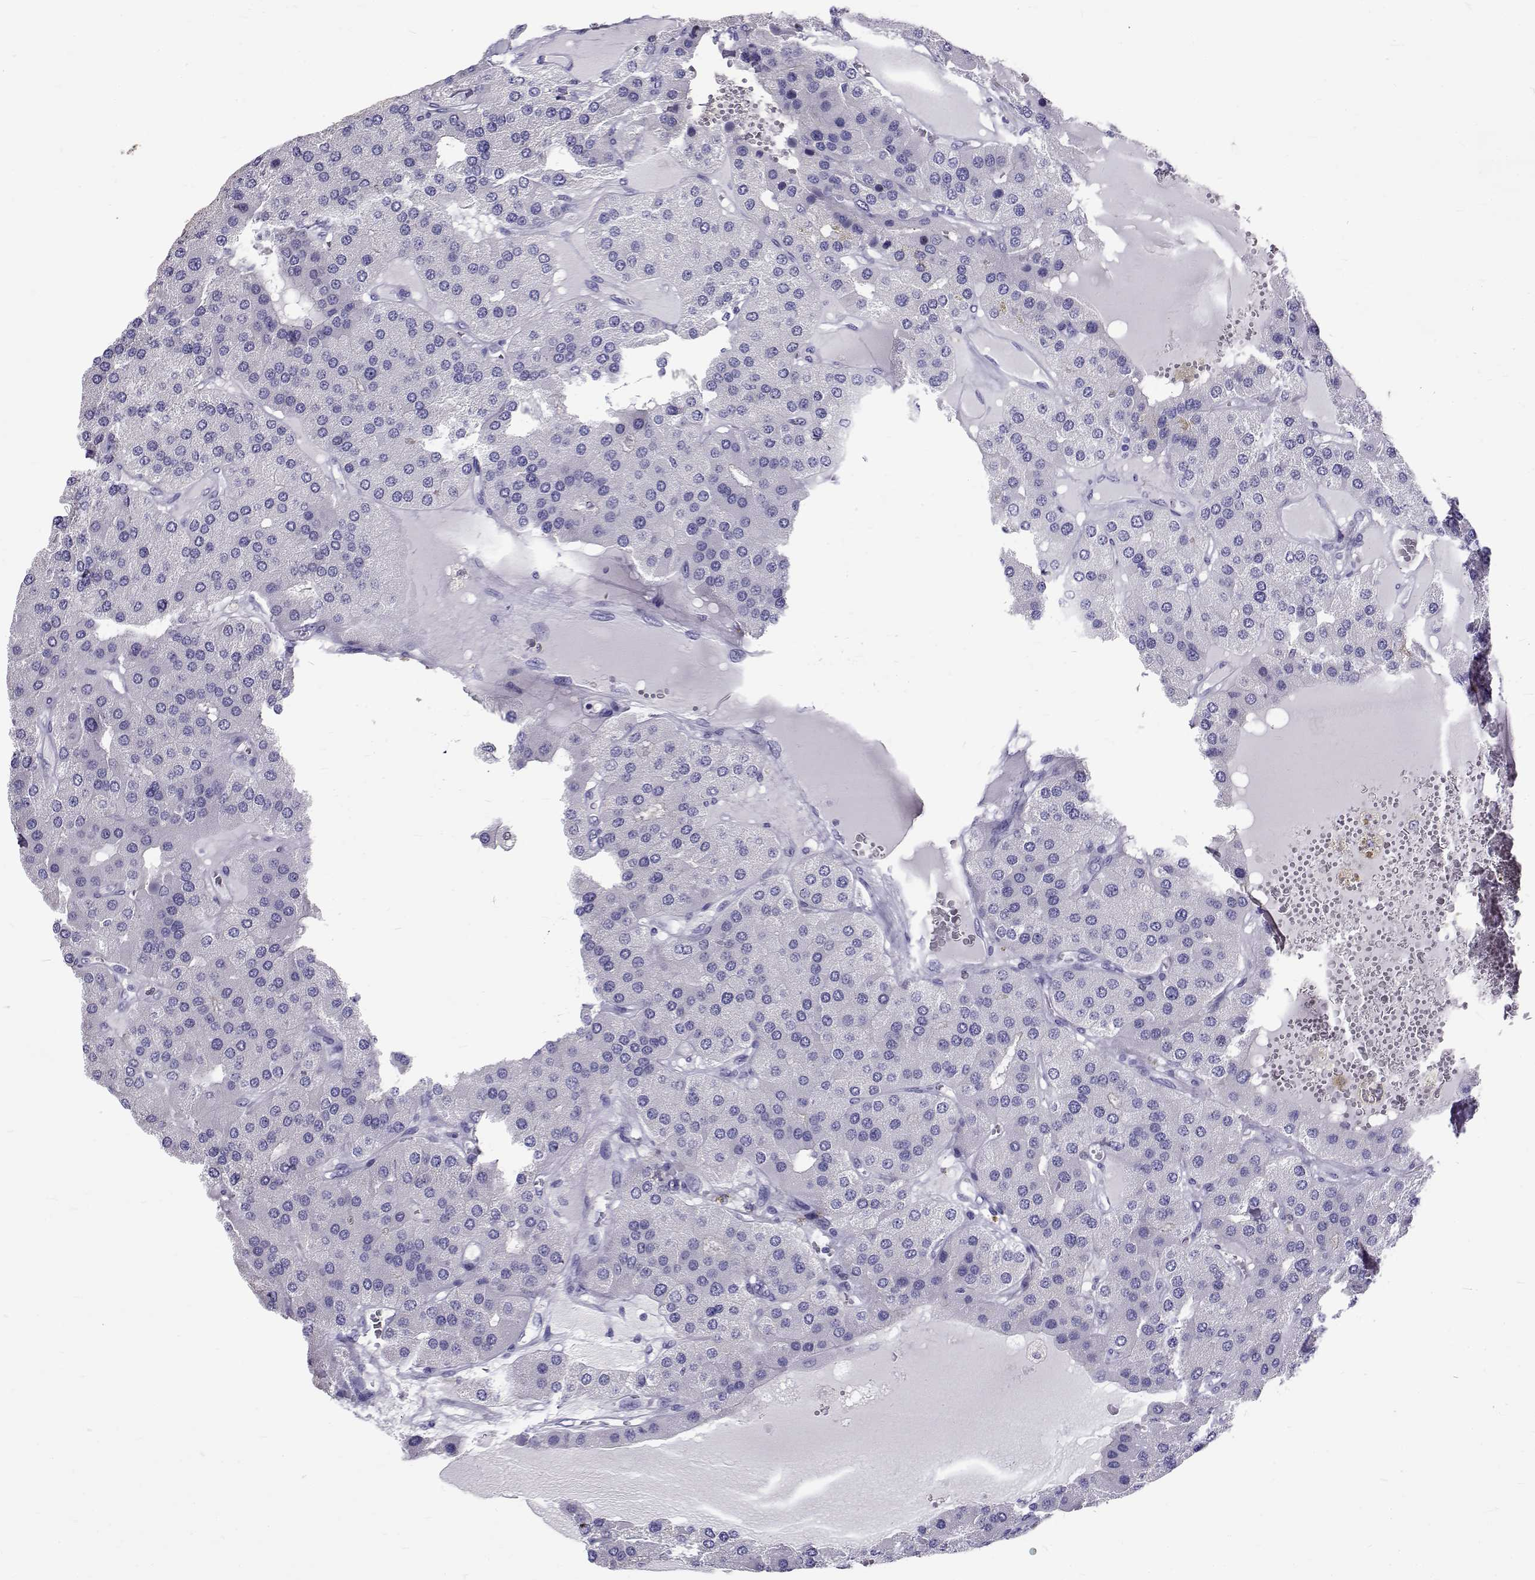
{"staining": {"intensity": "negative", "quantity": "none", "location": "none"}, "tissue": "parathyroid gland", "cell_type": "Glandular cells", "image_type": "normal", "snomed": [{"axis": "morphology", "description": "Normal tissue, NOS"}, {"axis": "morphology", "description": "Adenoma, NOS"}, {"axis": "topography", "description": "Parathyroid gland"}], "caption": "Immunohistochemical staining of benign parathyroid gland exhibits no significant positivity in glandular cells.", "gene": "IGSF1", "patient": {"sex": "female", "age": 86}}